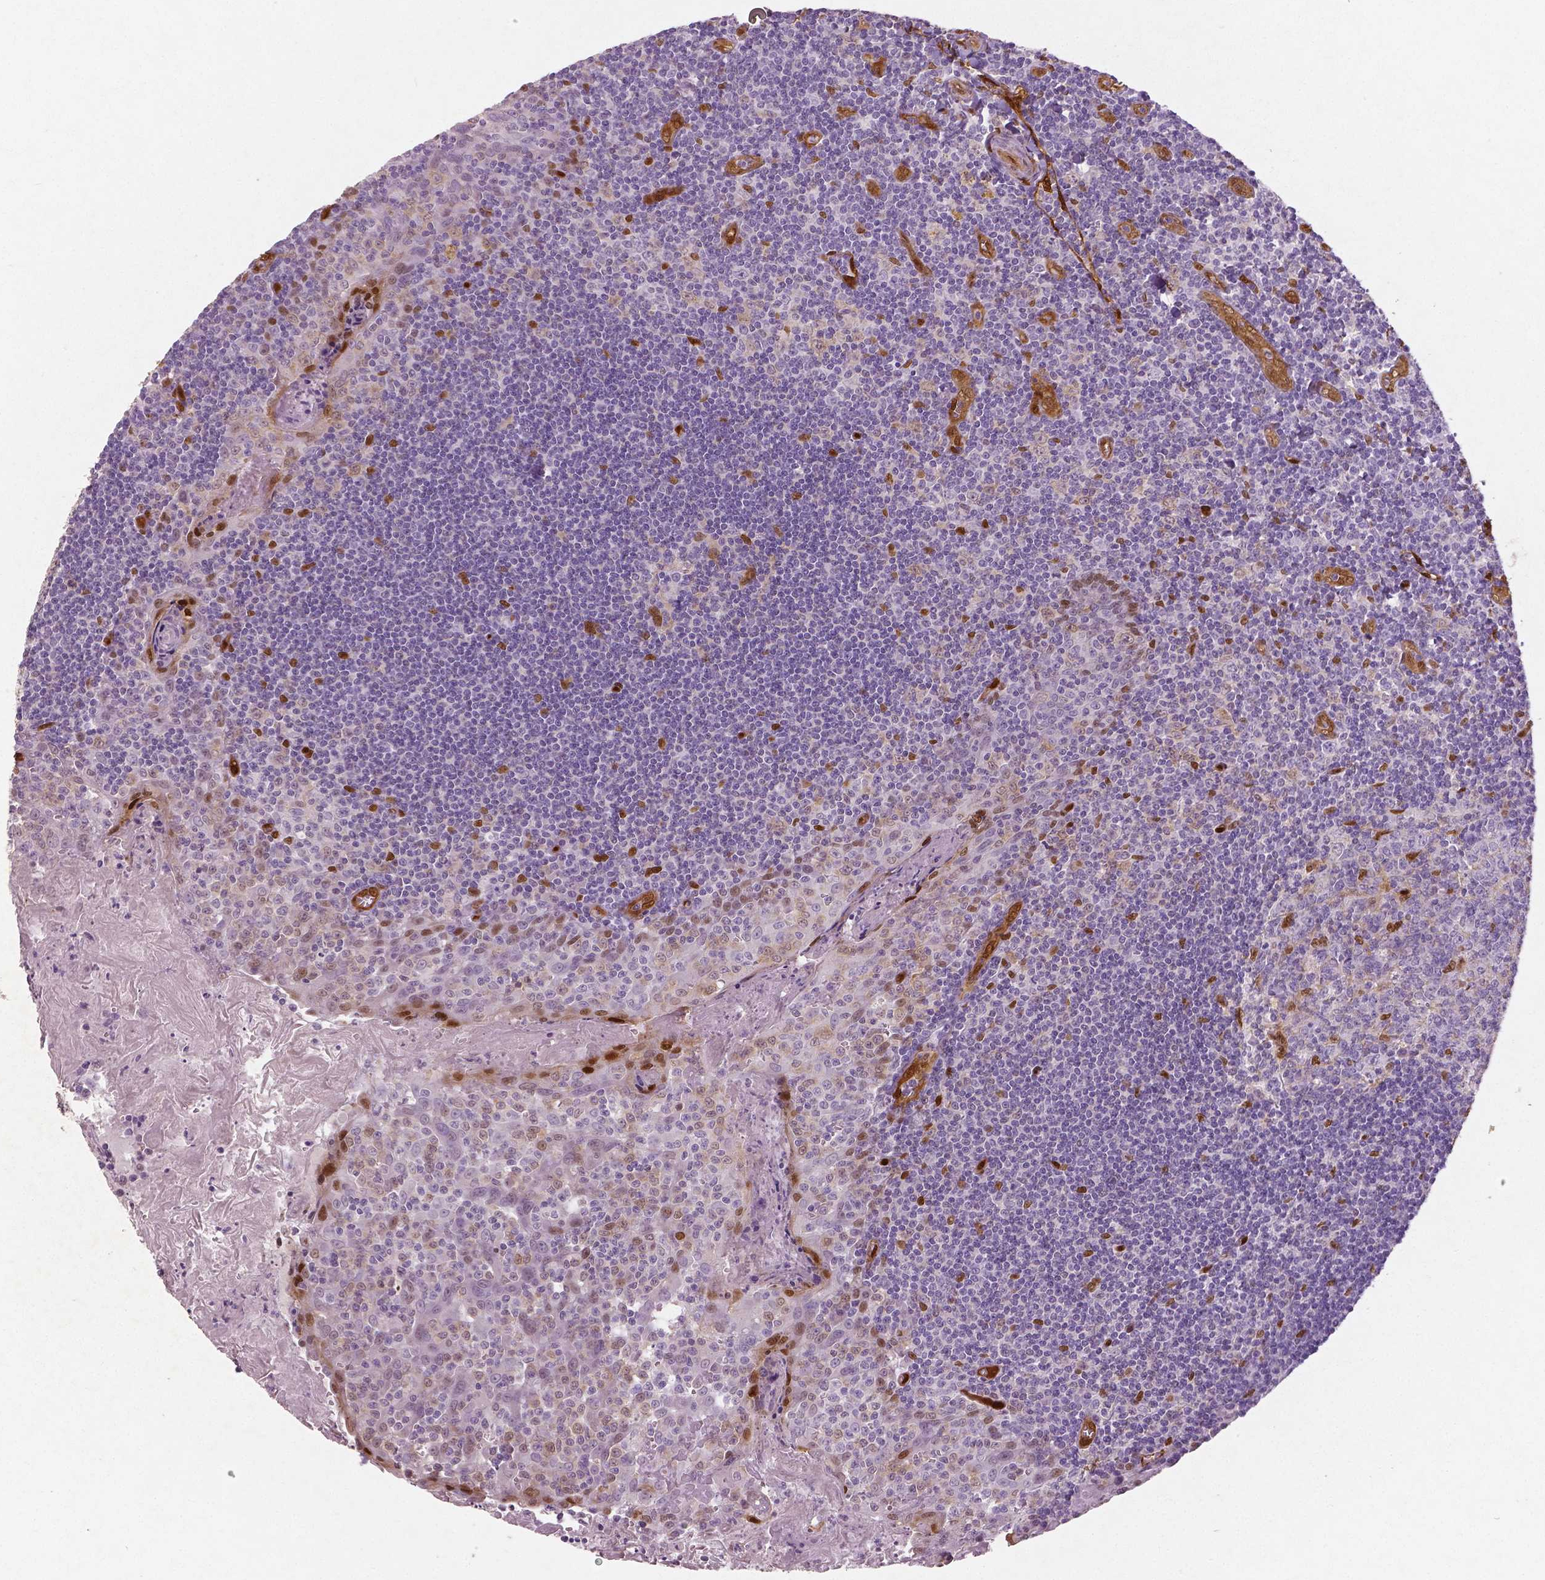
{"staining": {"intensity": "moderate", "quantity": "<25%", "location": "nuclear"}, "tissue": "tonsil", "cell_type": "Germinal center cells", "image_type": "normal", "snomed": [{"axis": "morphology", "description": "Normal tissue, NOS"}, {"axis": "morphology", "description": "Inflammation, NOS"}, {"axis": "topography", "description": "Tonsil"}], "caption": "An immunohistochemistry micrograph of unremarkable tissue is shown. Protein staining in brown highlights moderate nuclear positivity in tonsil within germinal center cells.", "gene": "WWTR1", "patient": {"sex": "female", "age": 31}}